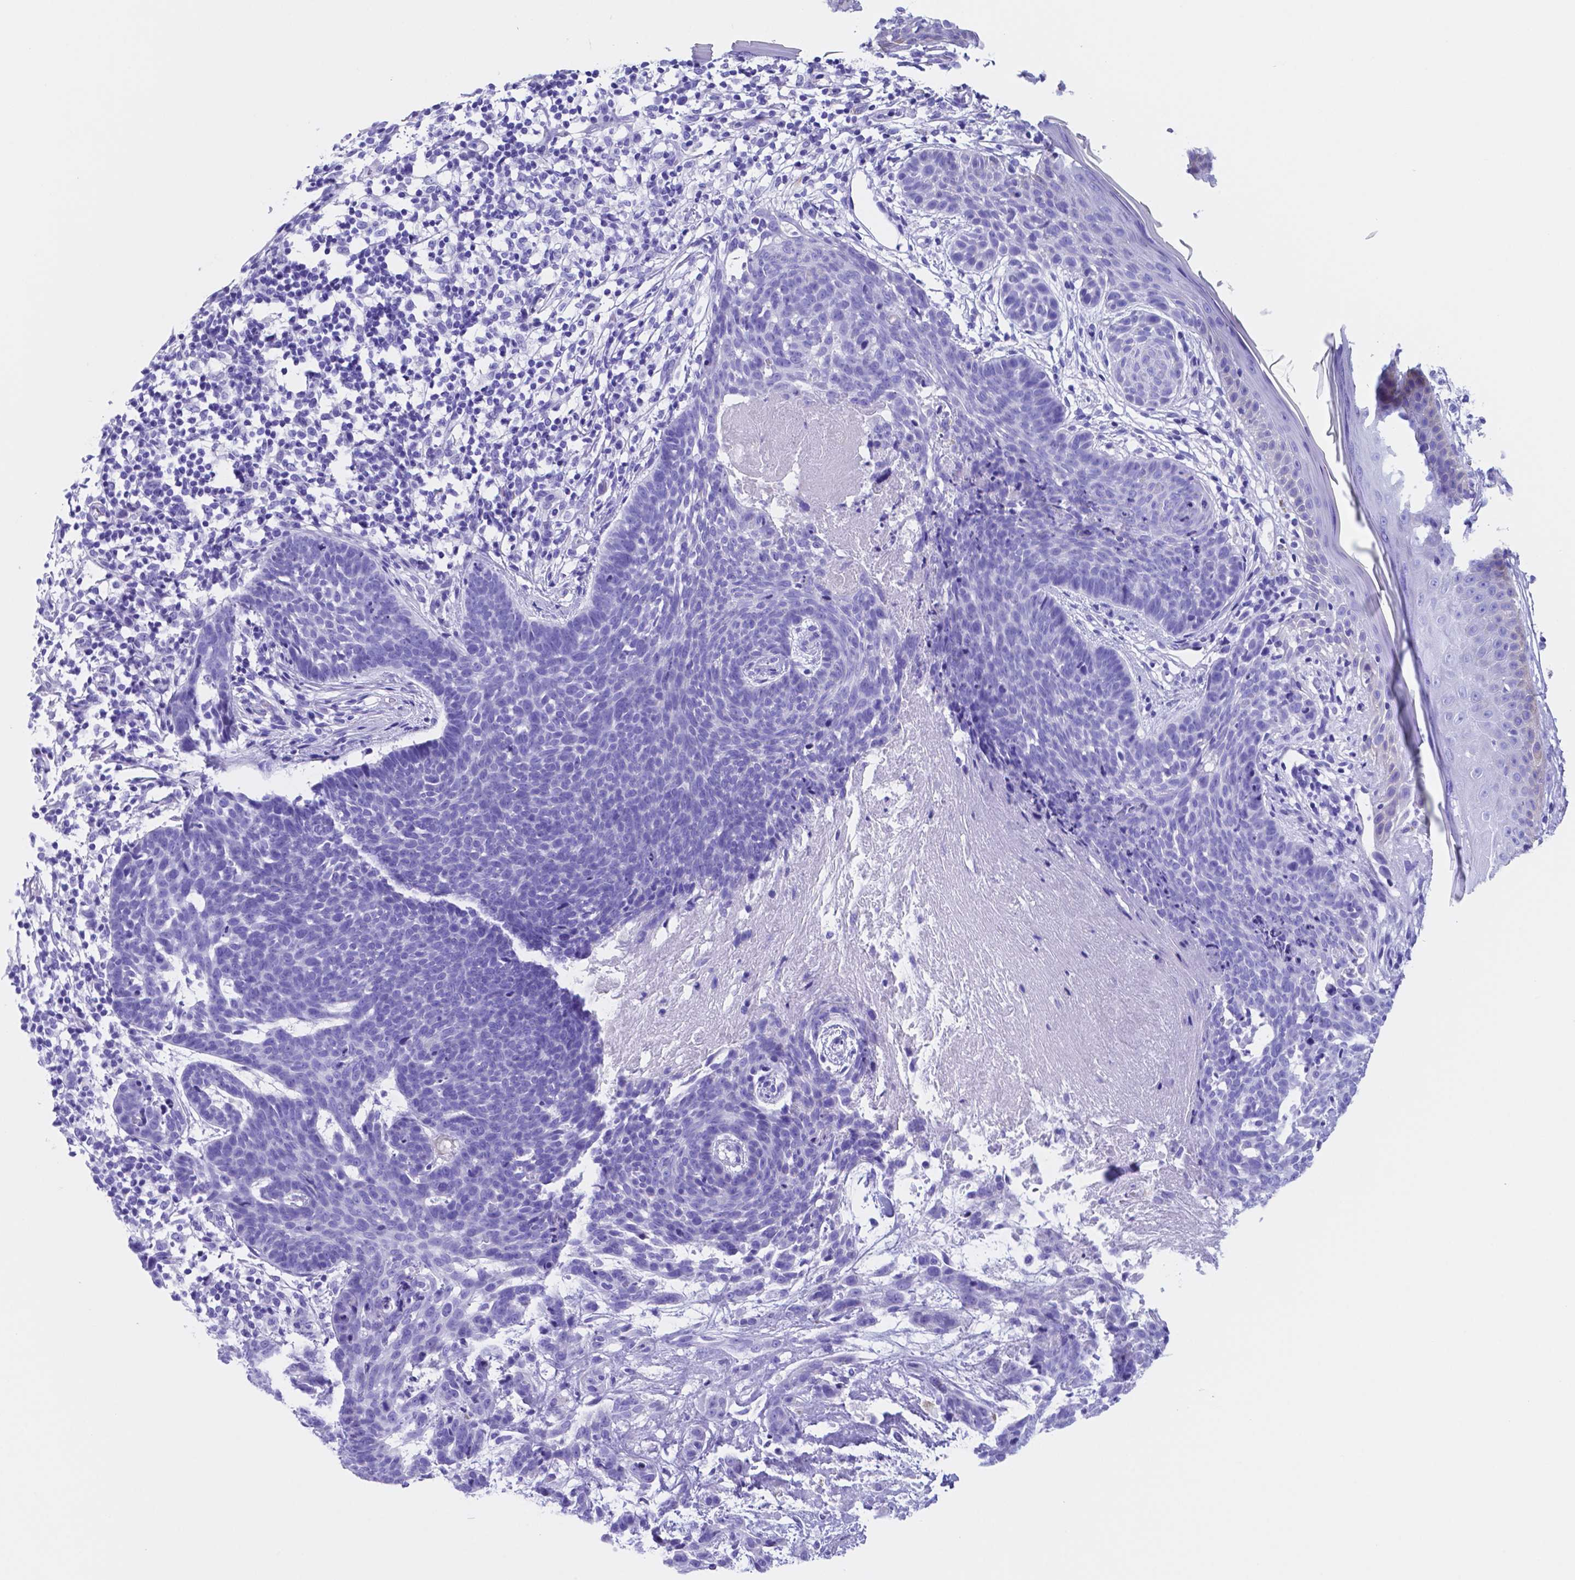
{"staining": {"intensity": "negative", "quantity": "none", "location": "none"}, "tissue": "skin cancer", "cell_type": "Tumor cells", "image_type": "cancer", "snomed": [{"axis": "morphology", "description": "Basal cell carcinoma"}, {"axis": "topography", "description": "Skin"}], "caption": "A photomicrograph of human basal cell carcinoma (skin) is negative for staining in tumor cells. (Stains: DAB (3,3'-diaminobenzidine) IHC with hematoxylin counter stain, Microscopy: brightfield microscopy at high magnification).", "gene": "DNAAF8", "patient": {"sex": "male", "age": 85}}